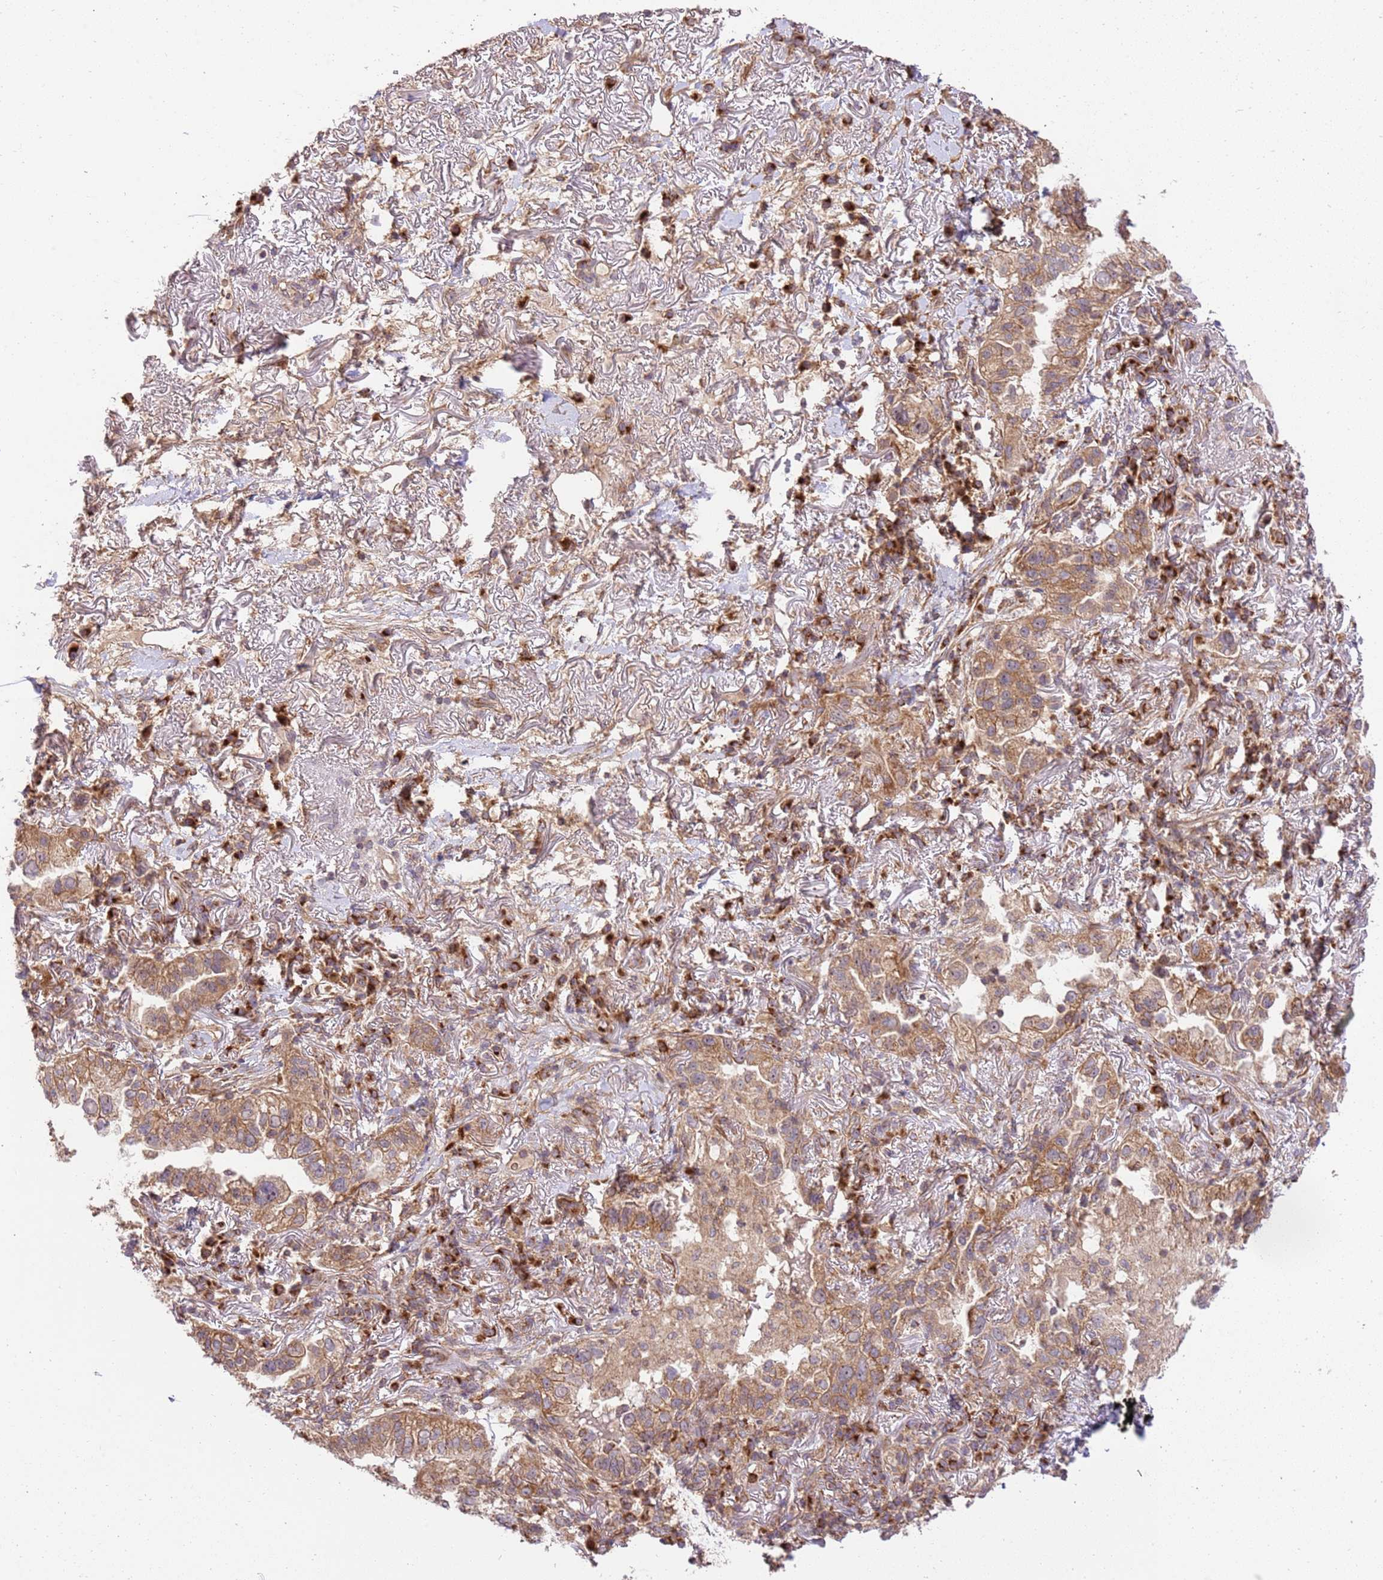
{"staining": {"intensity": "moderate", "quantity": ">75%", "location": "cytoplasmic/membranous"}, "tissue": "lung cancer", "cell_type": "Tumor cells", "image_type": "cancer", "snomed": [{"axis": "morphology", "description": "Adenocarcinoma, NOS"}, {"axis": "topography", "description": "Lung"}], "caption": "Immunohistochemistry micrograph of neoplastic tissue: human lung cancer (adenocarcinoma) stained using immunohistochemistry demonstrates medium levels of moderate protein expression localized specifically in the cytoplasmic/membranous of tumor cells, appearing as a cytoplasmic/membranous brown color.", "gene": "SPATA2L", "patient": {"sex": "female", "age": 69}}